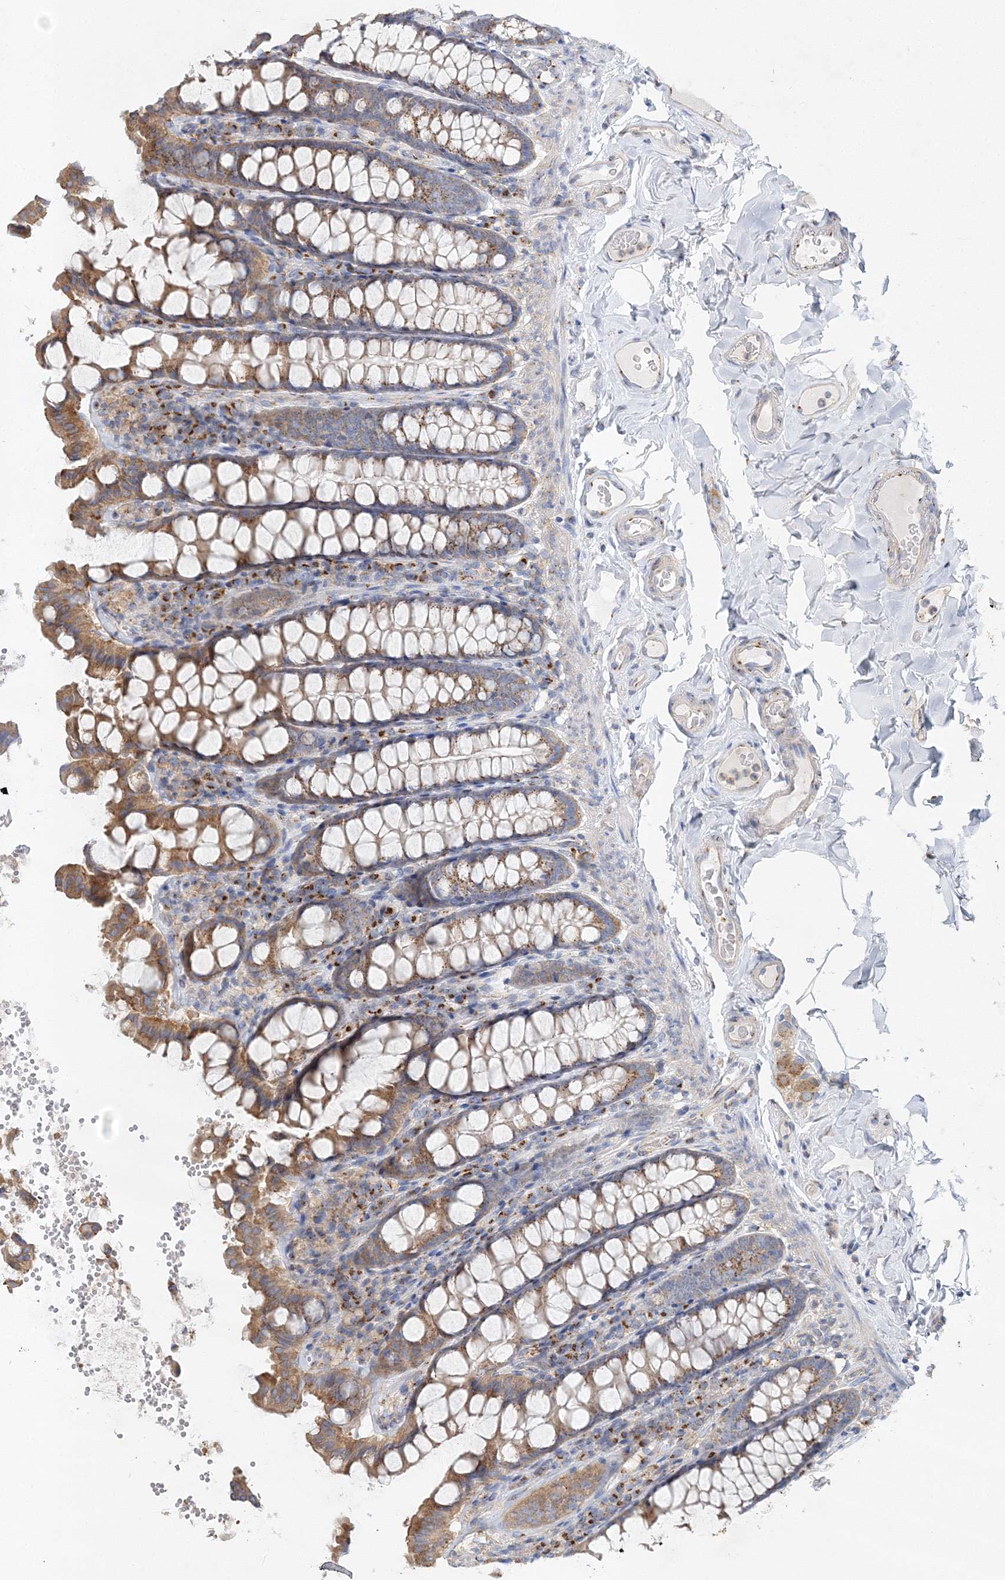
{"staining": {"intensity": "negative", "quantity": "none", "location": "none"}, "tissue": "colon", "cell_type": "Endothelial cells", "image_type": "normal", "snomed": [{"axis": "morphology", "description": "Normal tissue, NOS"}, {"axis": "topography", "description": "Colon"}, {"axis": "topography", "description": "Peripheral nerve tissue"}], "caption": "IHC micrograph of benign colon stained for a protein (brown), which demonstrates no expression in endothelial cells.", "gene": "SEC23IP", "patient": {"sex": "female", "age": 61}}